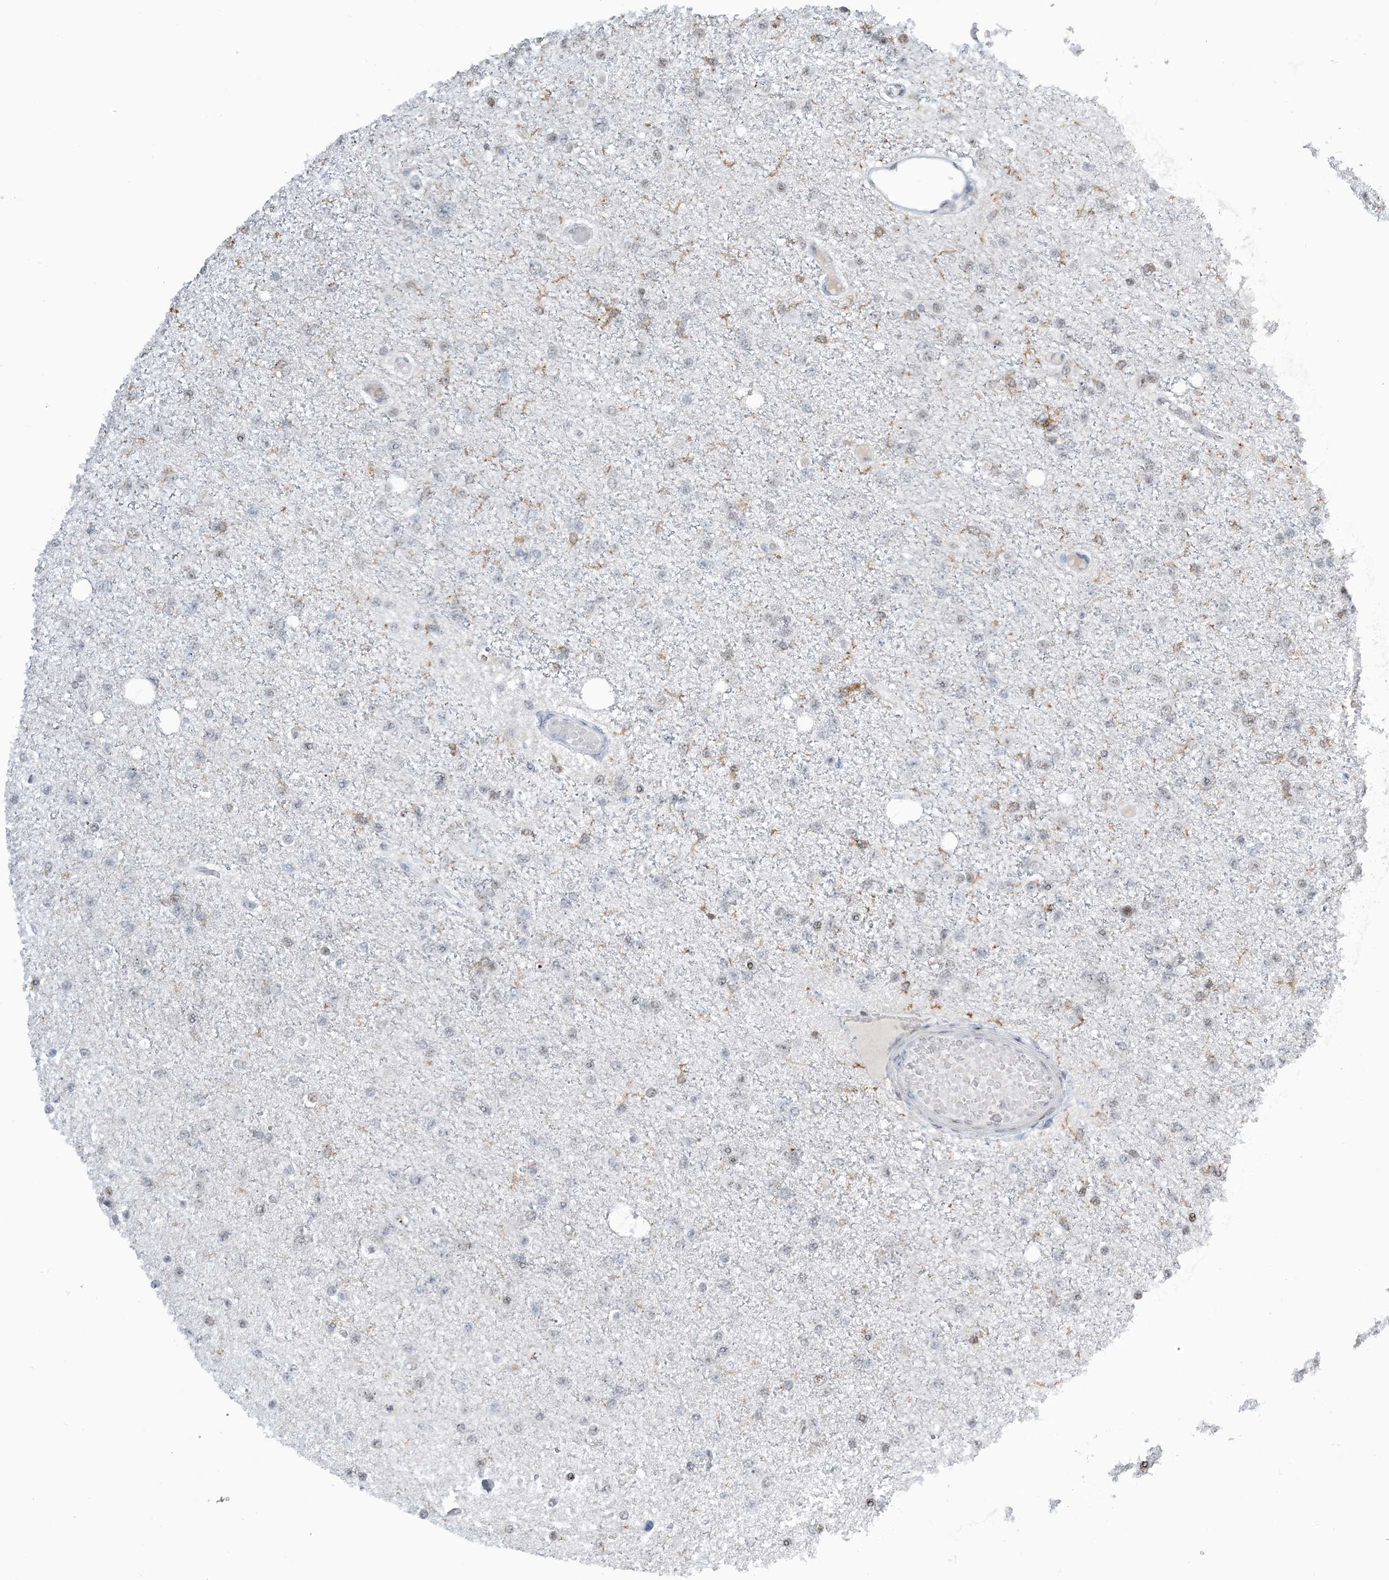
{"staining": {"intensity": "negative", "quantity": "none", "location": "none"}, "tissue": "glioma", "cell_type": "Tumor cells", "image_type": "cancer", "snomed": [{"axis": "morphology", "description": "Glioma, malignant, Low grade"}, {"axis": "topography", "description": "Brain"}], "caption": "An immunohistochemistry (IHC) image of malignant glioma (low-grade) is shown. There is no staining in tumor cells of malignant glioma (low-grade).", "gene": "HEMK1", "patient": {"sex": "female", "age": 22}}